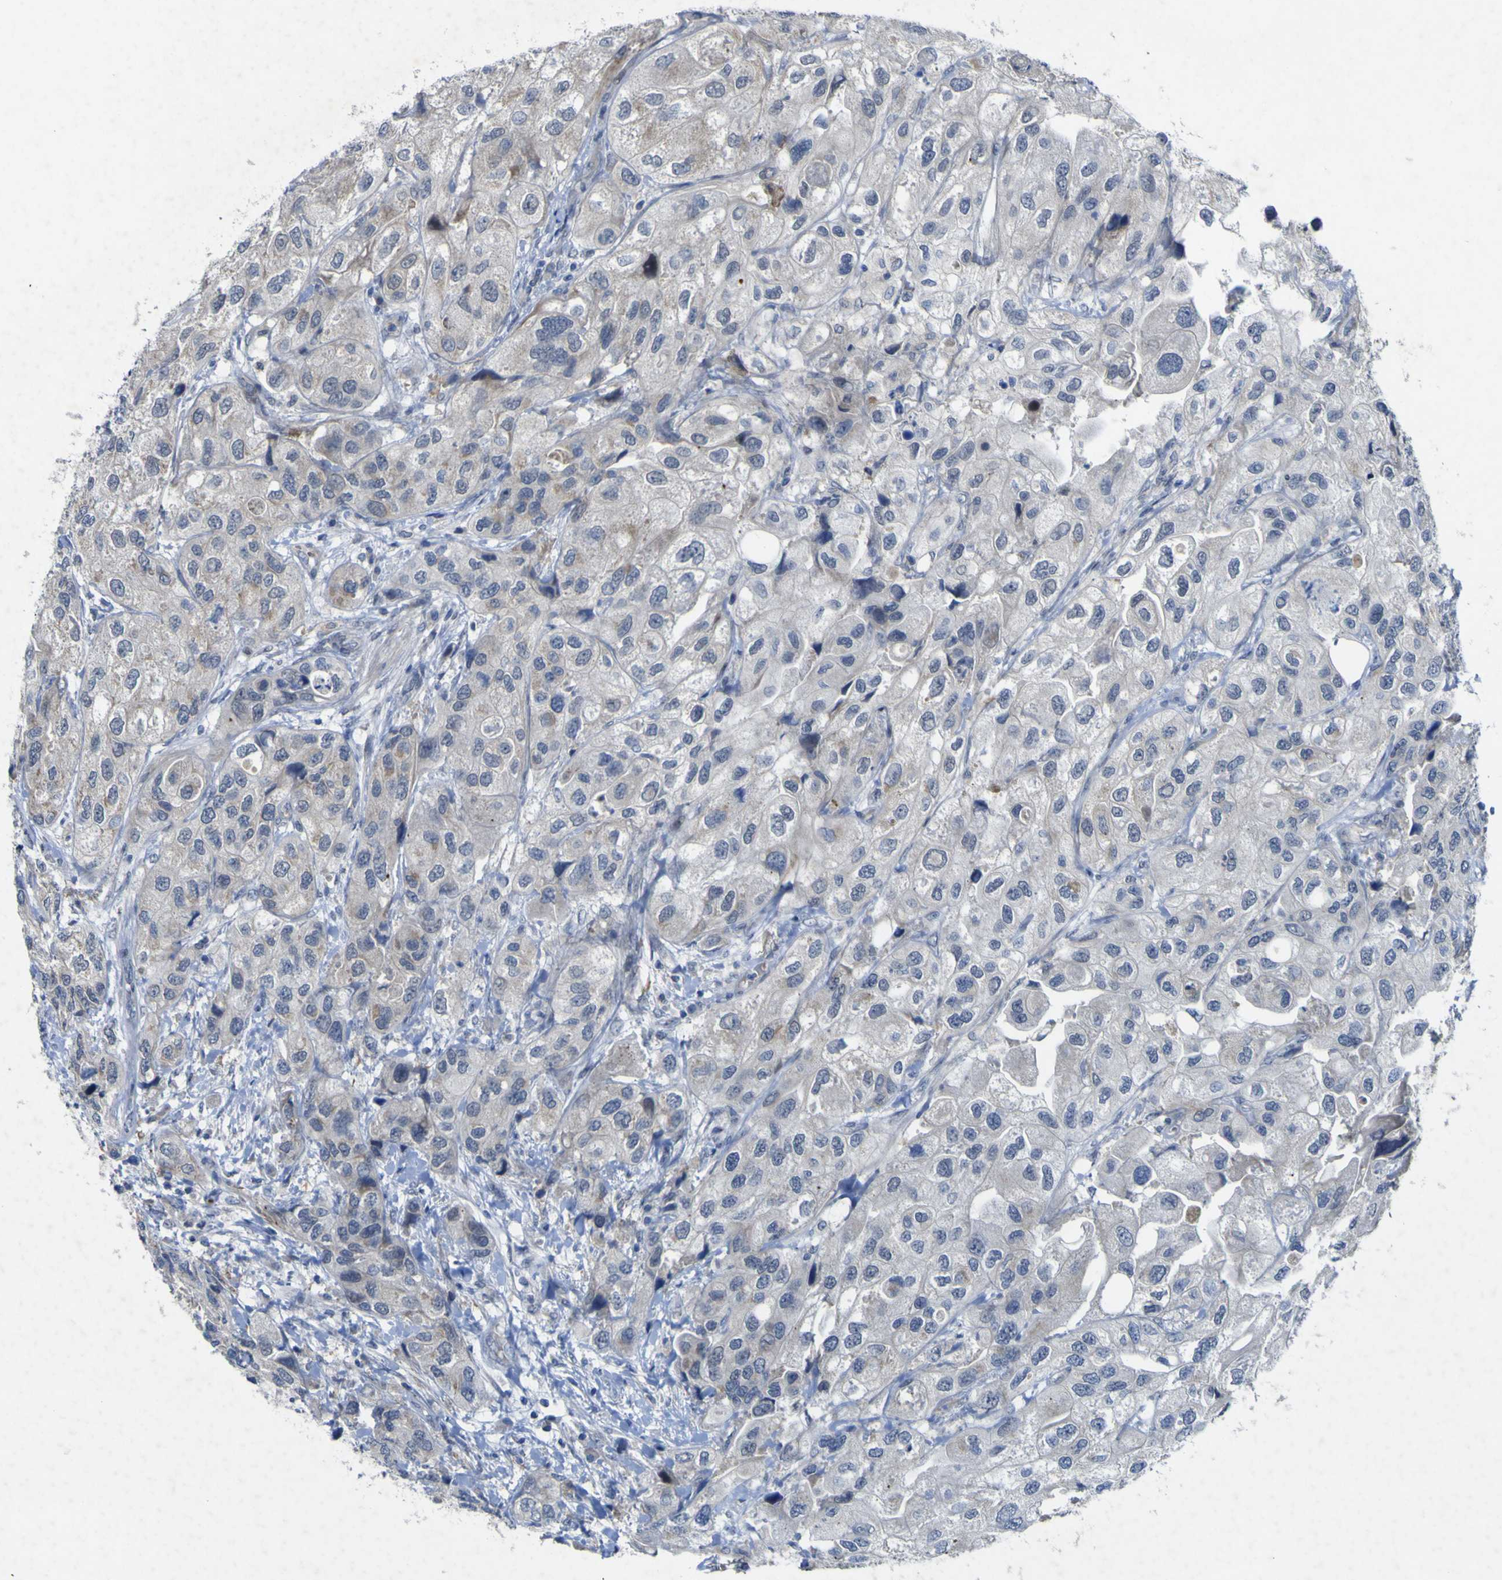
{"staining": {"intensity": "weak", "quantity": "<25%", "location": "cytoplasmic/membranous"}, "tissue": "urothelial cancer", "cell_type": "Tumor cells", "image_type": "cancer", "snomed": [{"axis": "morphology", "description": "Urothelial carcinoma, High grade"}, {"axis": "topography", "description": "Urinary bladder"}], "caption": "There is no significant expression in tumor cells of urothelial carcinoma (high-grade).", "gene": "NAV1", "patient": {"sex": "female", "age": 64}}